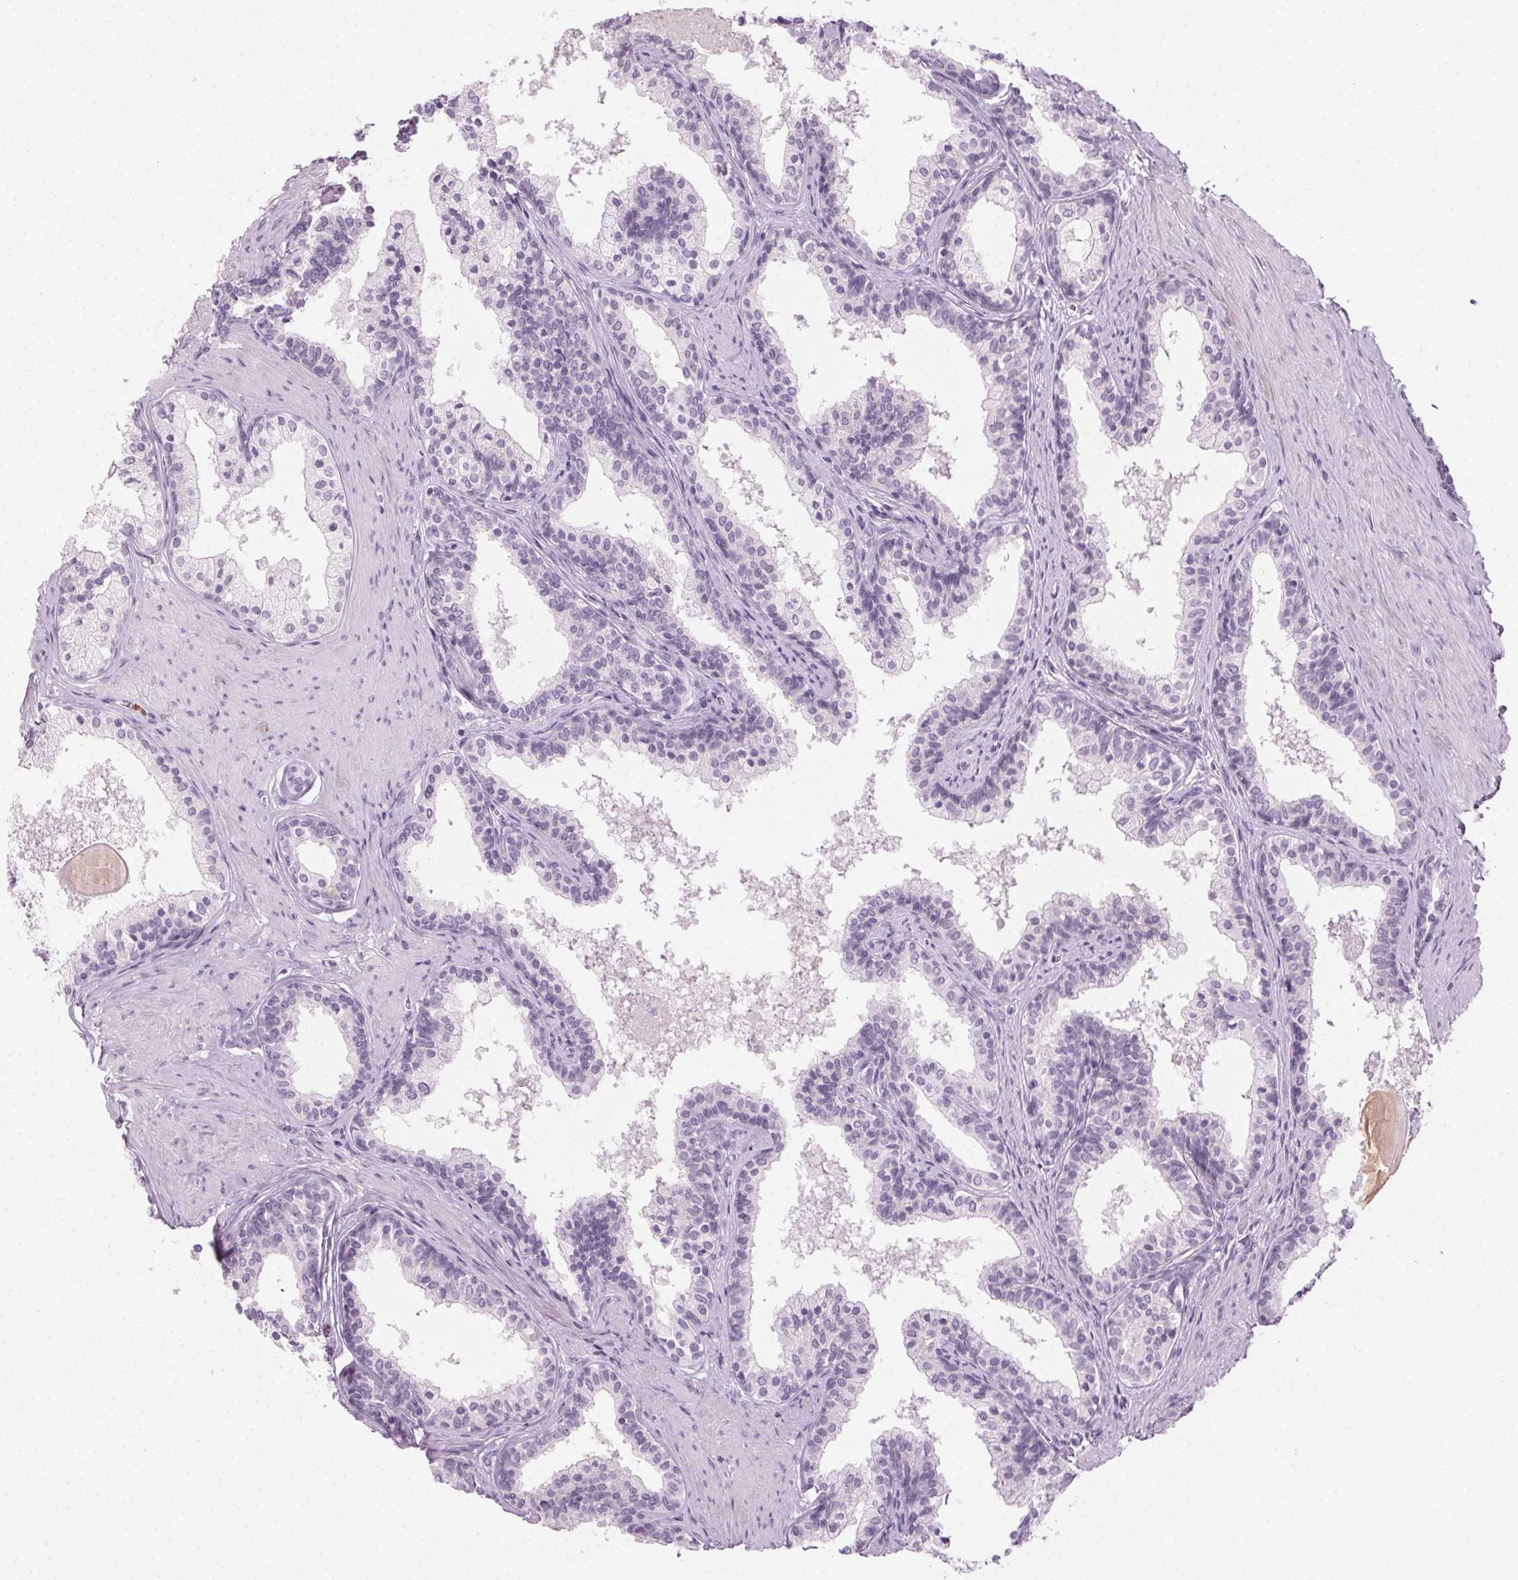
{"staining": {"intensity": "negative", "quantity": "none", "location": "none"}, "tissue": "prostate", "cell_type": "Glandular cells", "image_type": "normal", "snomed": [{"axis": "morphology", "description": "Normal tissue, NOS"}, {"axis": "topography", "description": "Prostate"}], "caption": "The micrograph shows no significant positivity in glandular cells of prostate. The staining is performed using DAB brown chromogen with nuclei counter-stained in using hematoxylin.", "gene": "MPO", "patient": {"sex": "male", "age": 61}}